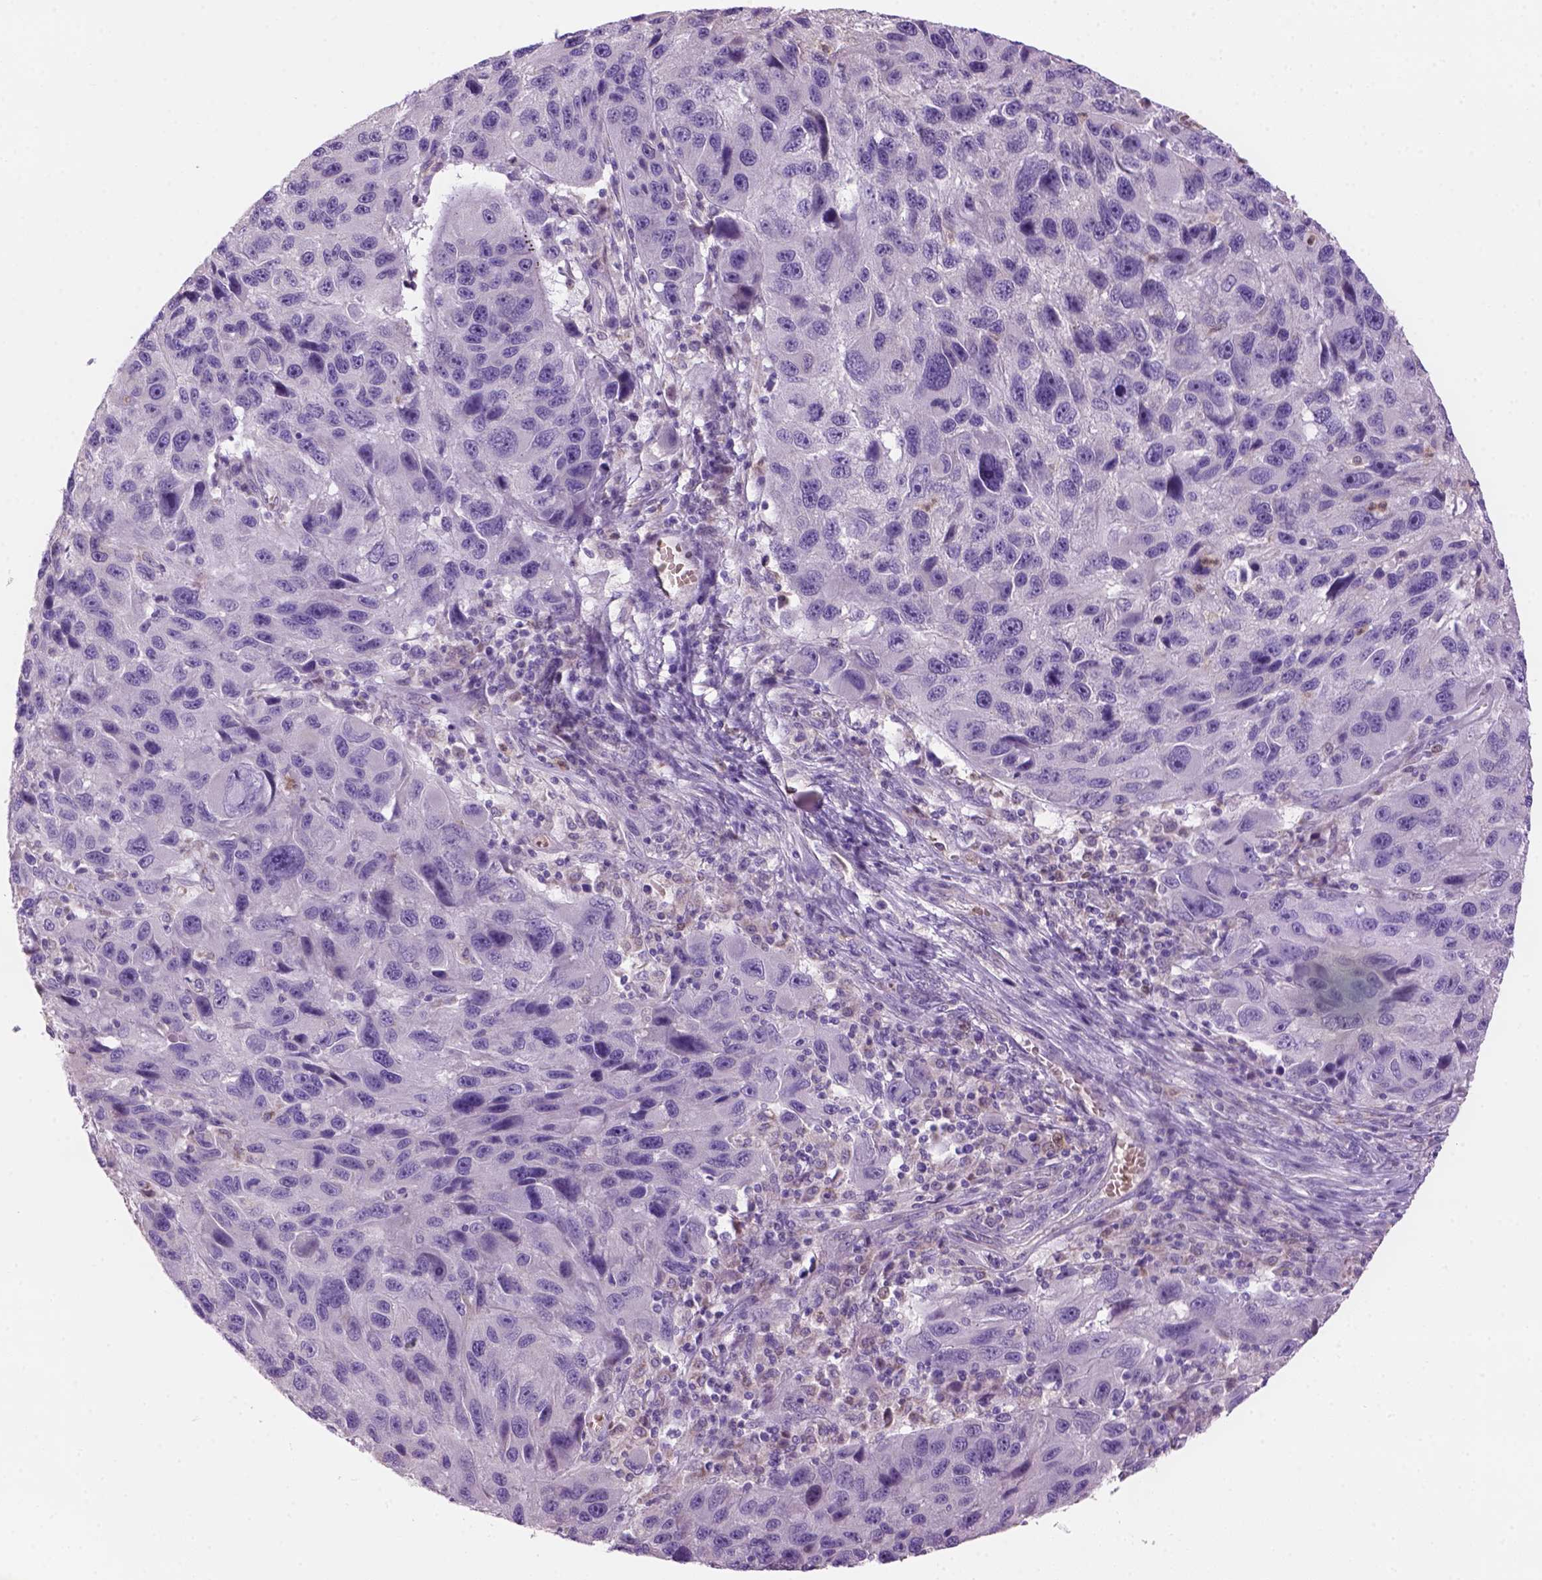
{"staining": {"intensity": "negative", "quantity": "none", "location": "none"}, "tissue": "melanoma", "cell_type": "Tumor cells", "image_type": "cancer", "snomed": [{"axis": "morphology", "description": "Malignant melanoma, NOS"}, {"axis": "topography", "description": "Skin"}], "caption": "Tumor cells show no significant staining in malignant melanoma.", "gene": "CD84", "patient": {"sex": "male", "age": 53}}